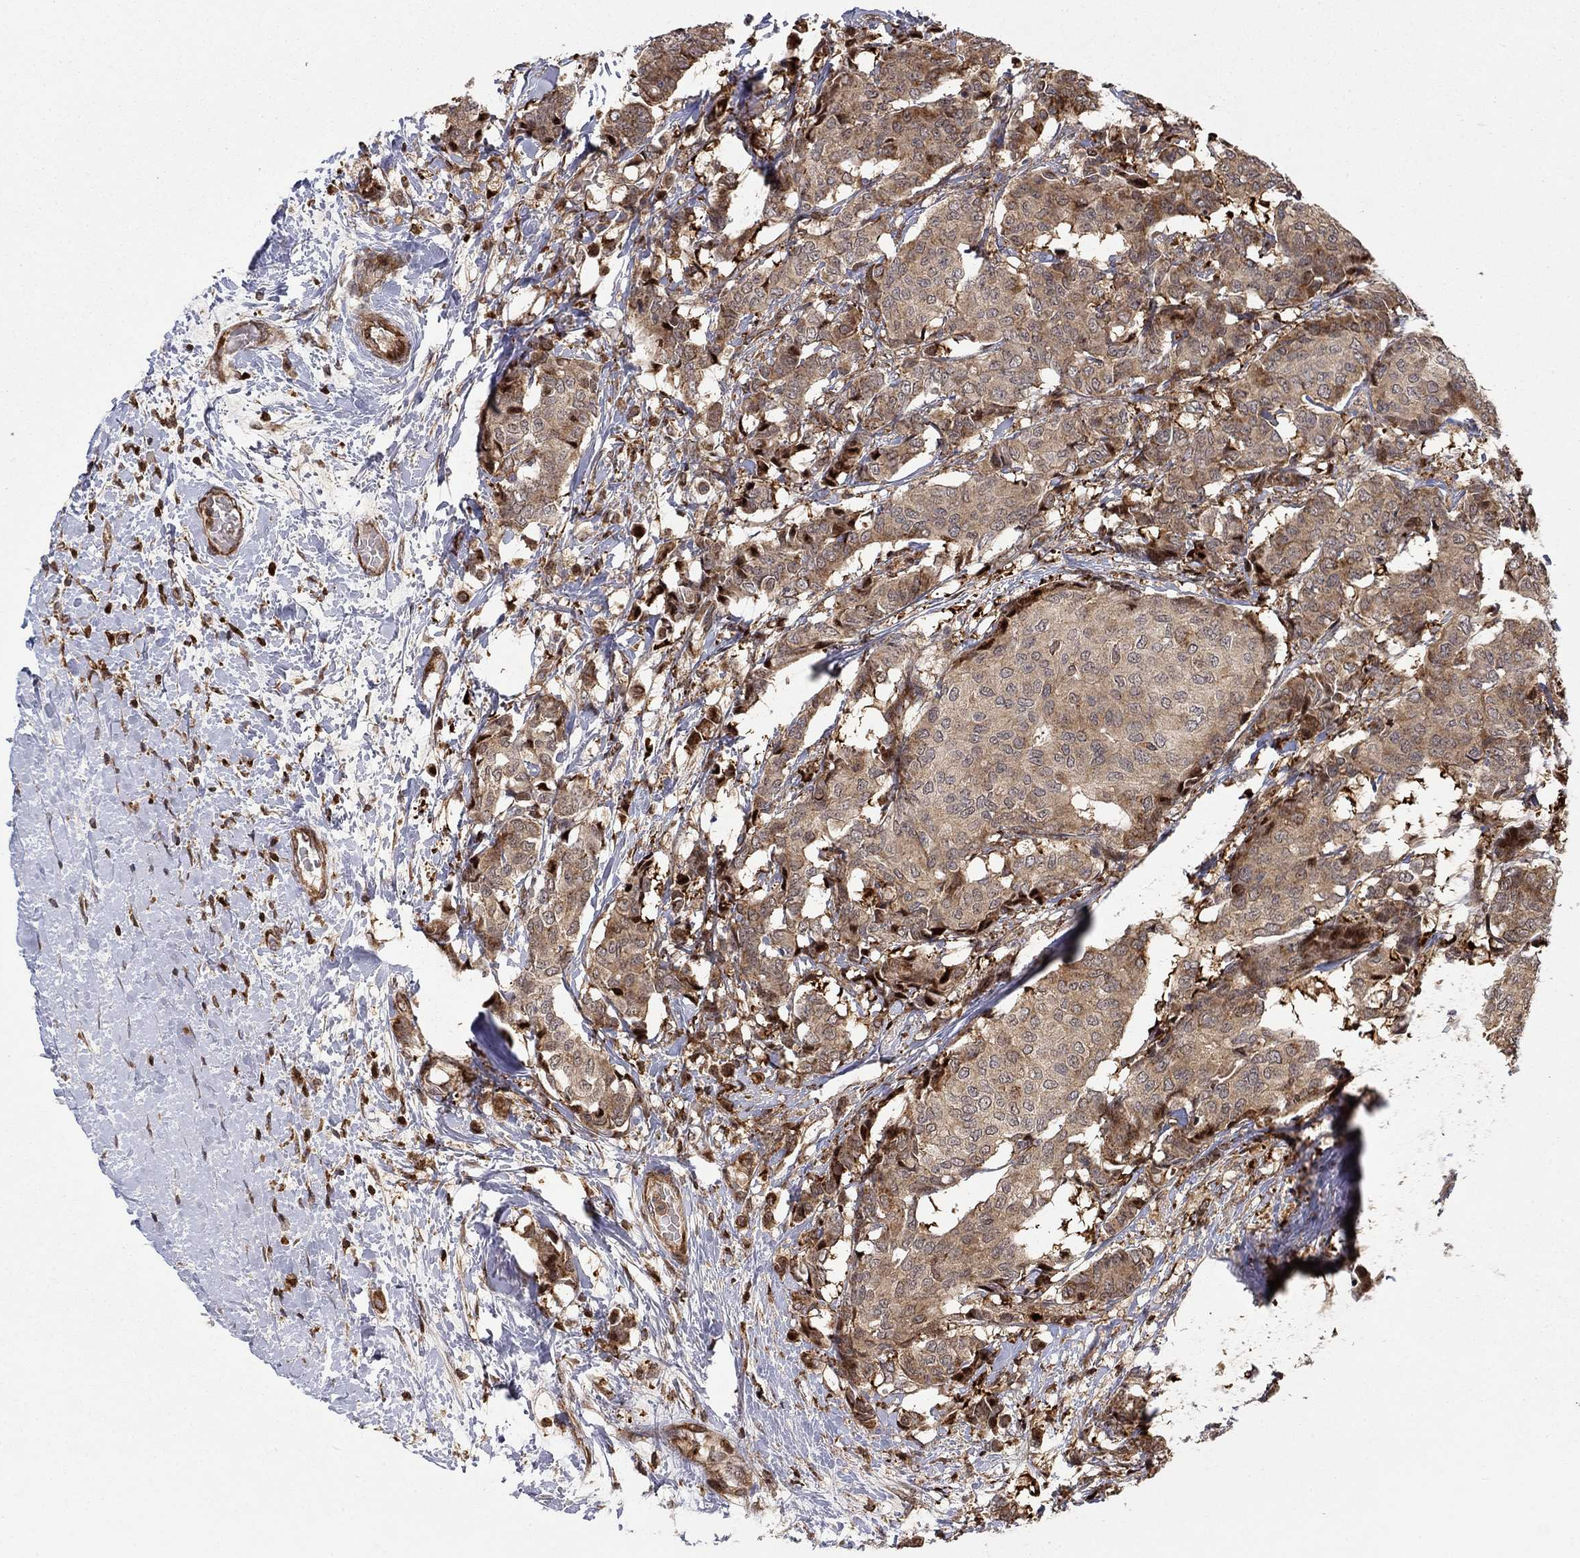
{"staining": {"intensity": "weak", "quantity": "25%-75%", "location": "cytoplasmic/membranous"}, "tissue": "breast cancer", "cell_type": "Tumor cells", "image_type": "cancer", "snomed": [{"axis": "morphology", "description": "Duct carcinoma"}, {"axis": "topography", "description": "Breast"}], "caption": "Invasive ductal carcinoma (breast) stained with DAB IHC exhibits low levels of weak cytoplasmic/membranous staining in approximately 25%-75% of tumor cells. The protein of interest is shown in brown color, while the nuclei are stained blue.", "gene": "LPCAT4", "patient": {"sex": "female", "age": 75}}